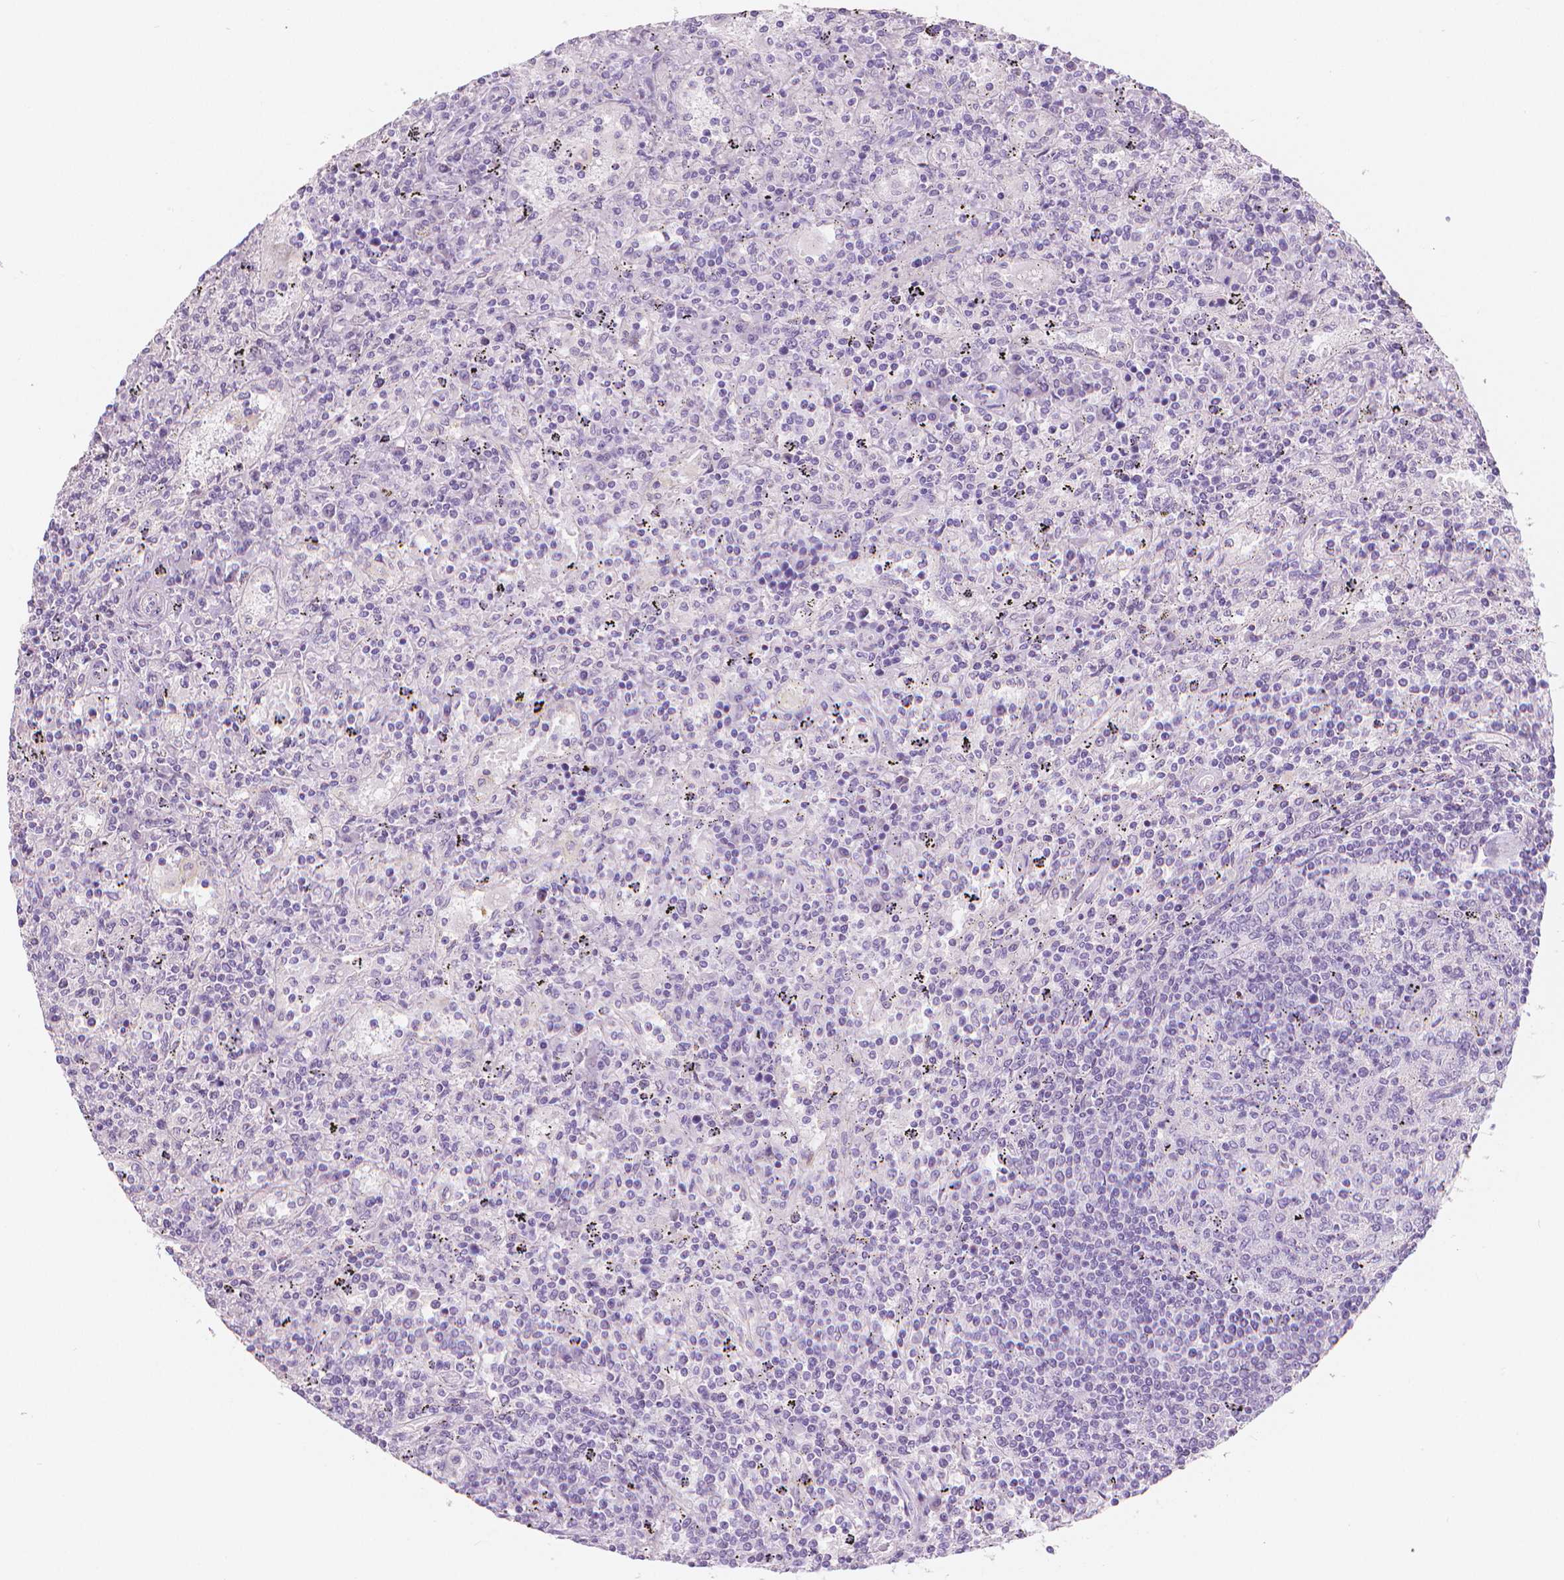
{"staining": {"intensity": "negative", "quantity": "none", "location": "none"}, "tissue": "lymphoma", "cell_type": "Tumor cells", "image_type": "cancer", "snomed": [{"axis": "morphology", "description": "Malignant lymphoma, non-Hodgkin's type, Low grade"}, {"axis": "topography", "description": "Spleen"}], "caption": "This is an IHC image of human lymphoma. There is no staining in tumor cells.", "gene": "APOA4", "patient": {"sex": "male", "age": 62}}